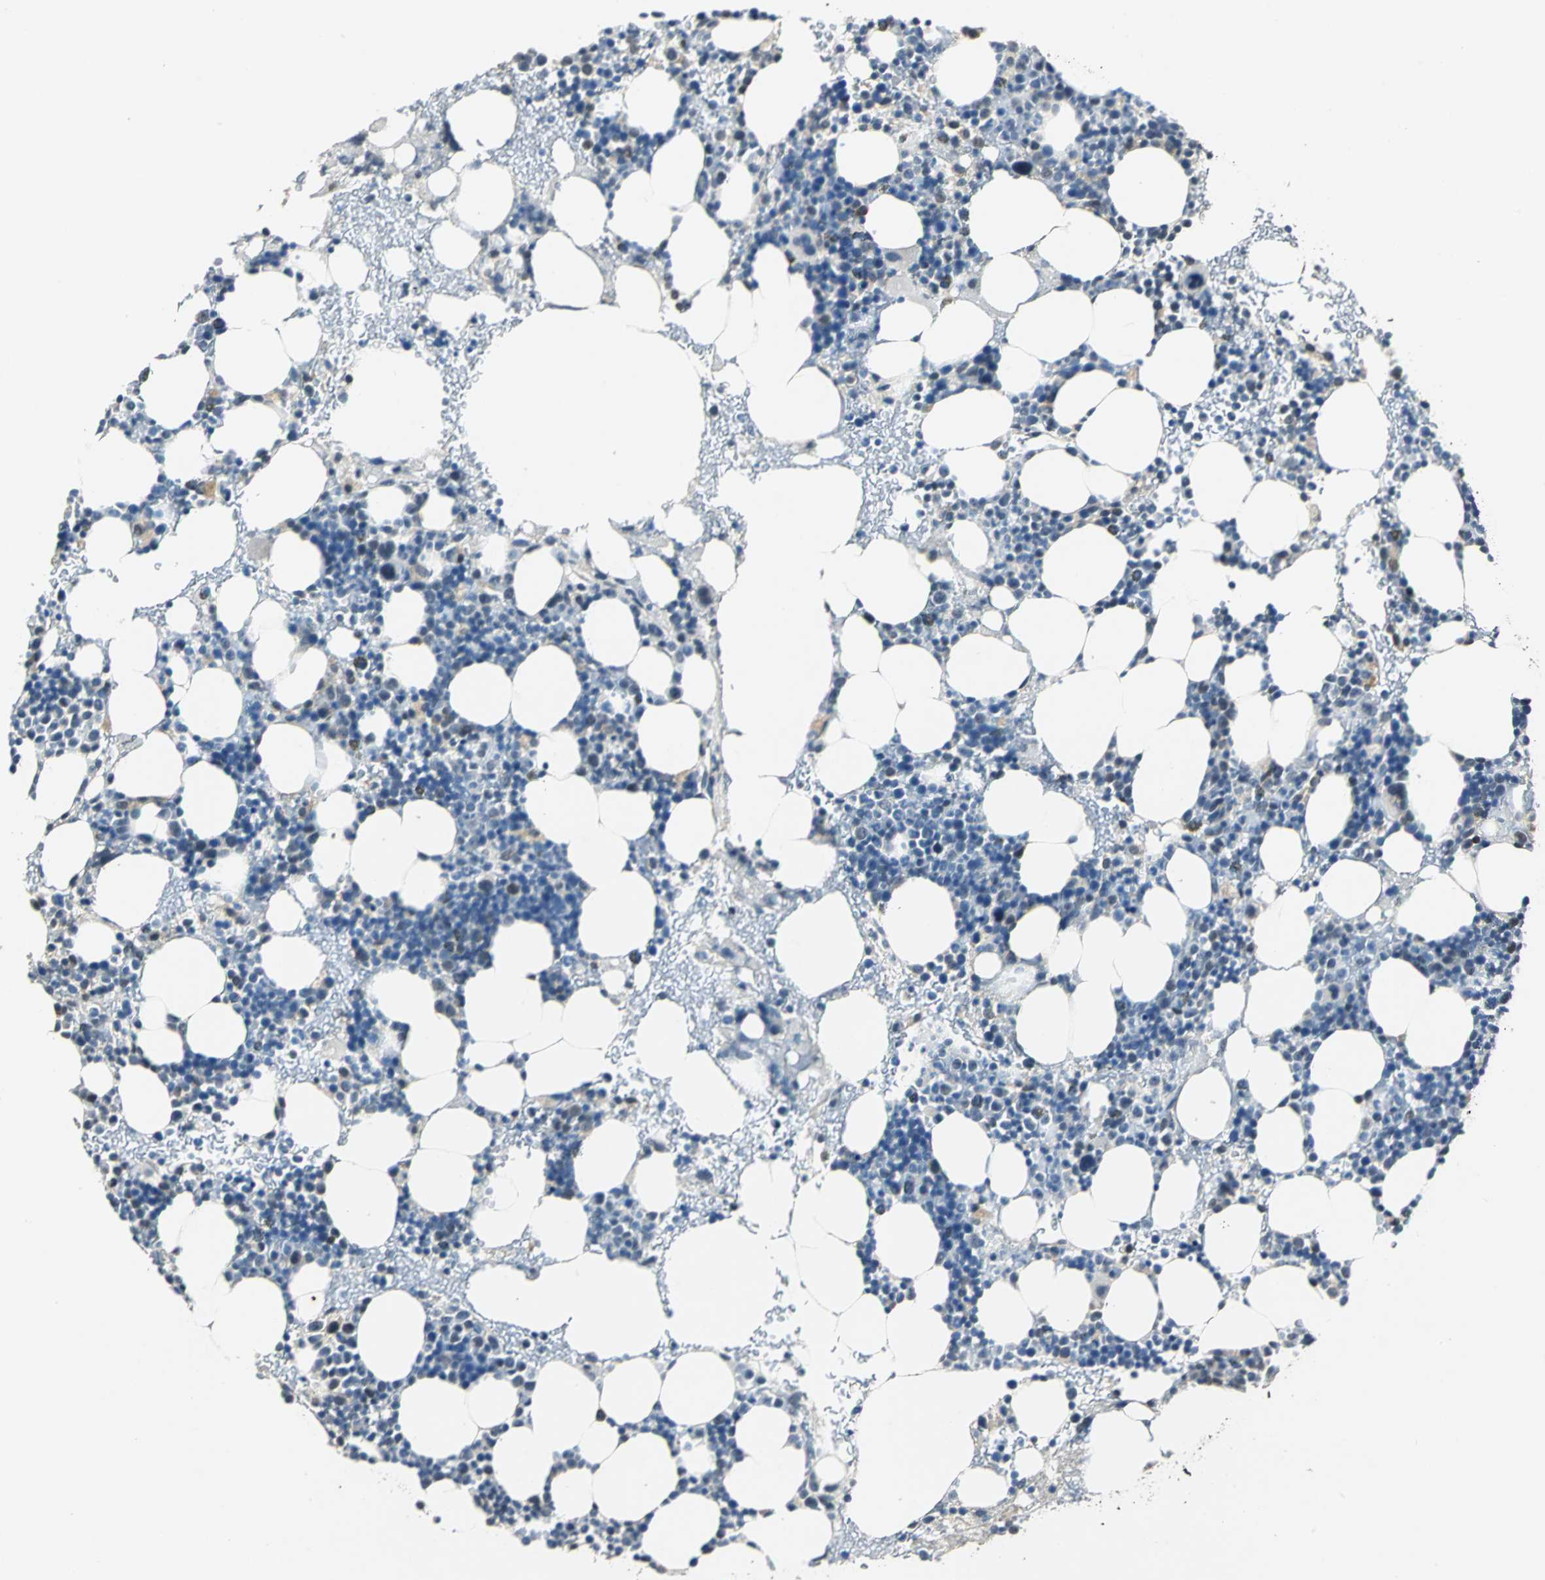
{"staining": {"intensity": "negative", "quantity": "none", "location": "none"}, "tissue": "bone marrow", "cell_type": "Hematopoietic cells", "image_type": "normal", "snomed": [{"axis": "morphology", "description": "Normal tissue, NOS"}, {"axis": "topography", "description": "Bone marrow"}], "caption": "Immunohistochemistry (IHC) of benign human bone marrow shows no expression in hematopoietic cells.", "gene": "JADE3", "patient": {"sex": "male", "age": 17}}